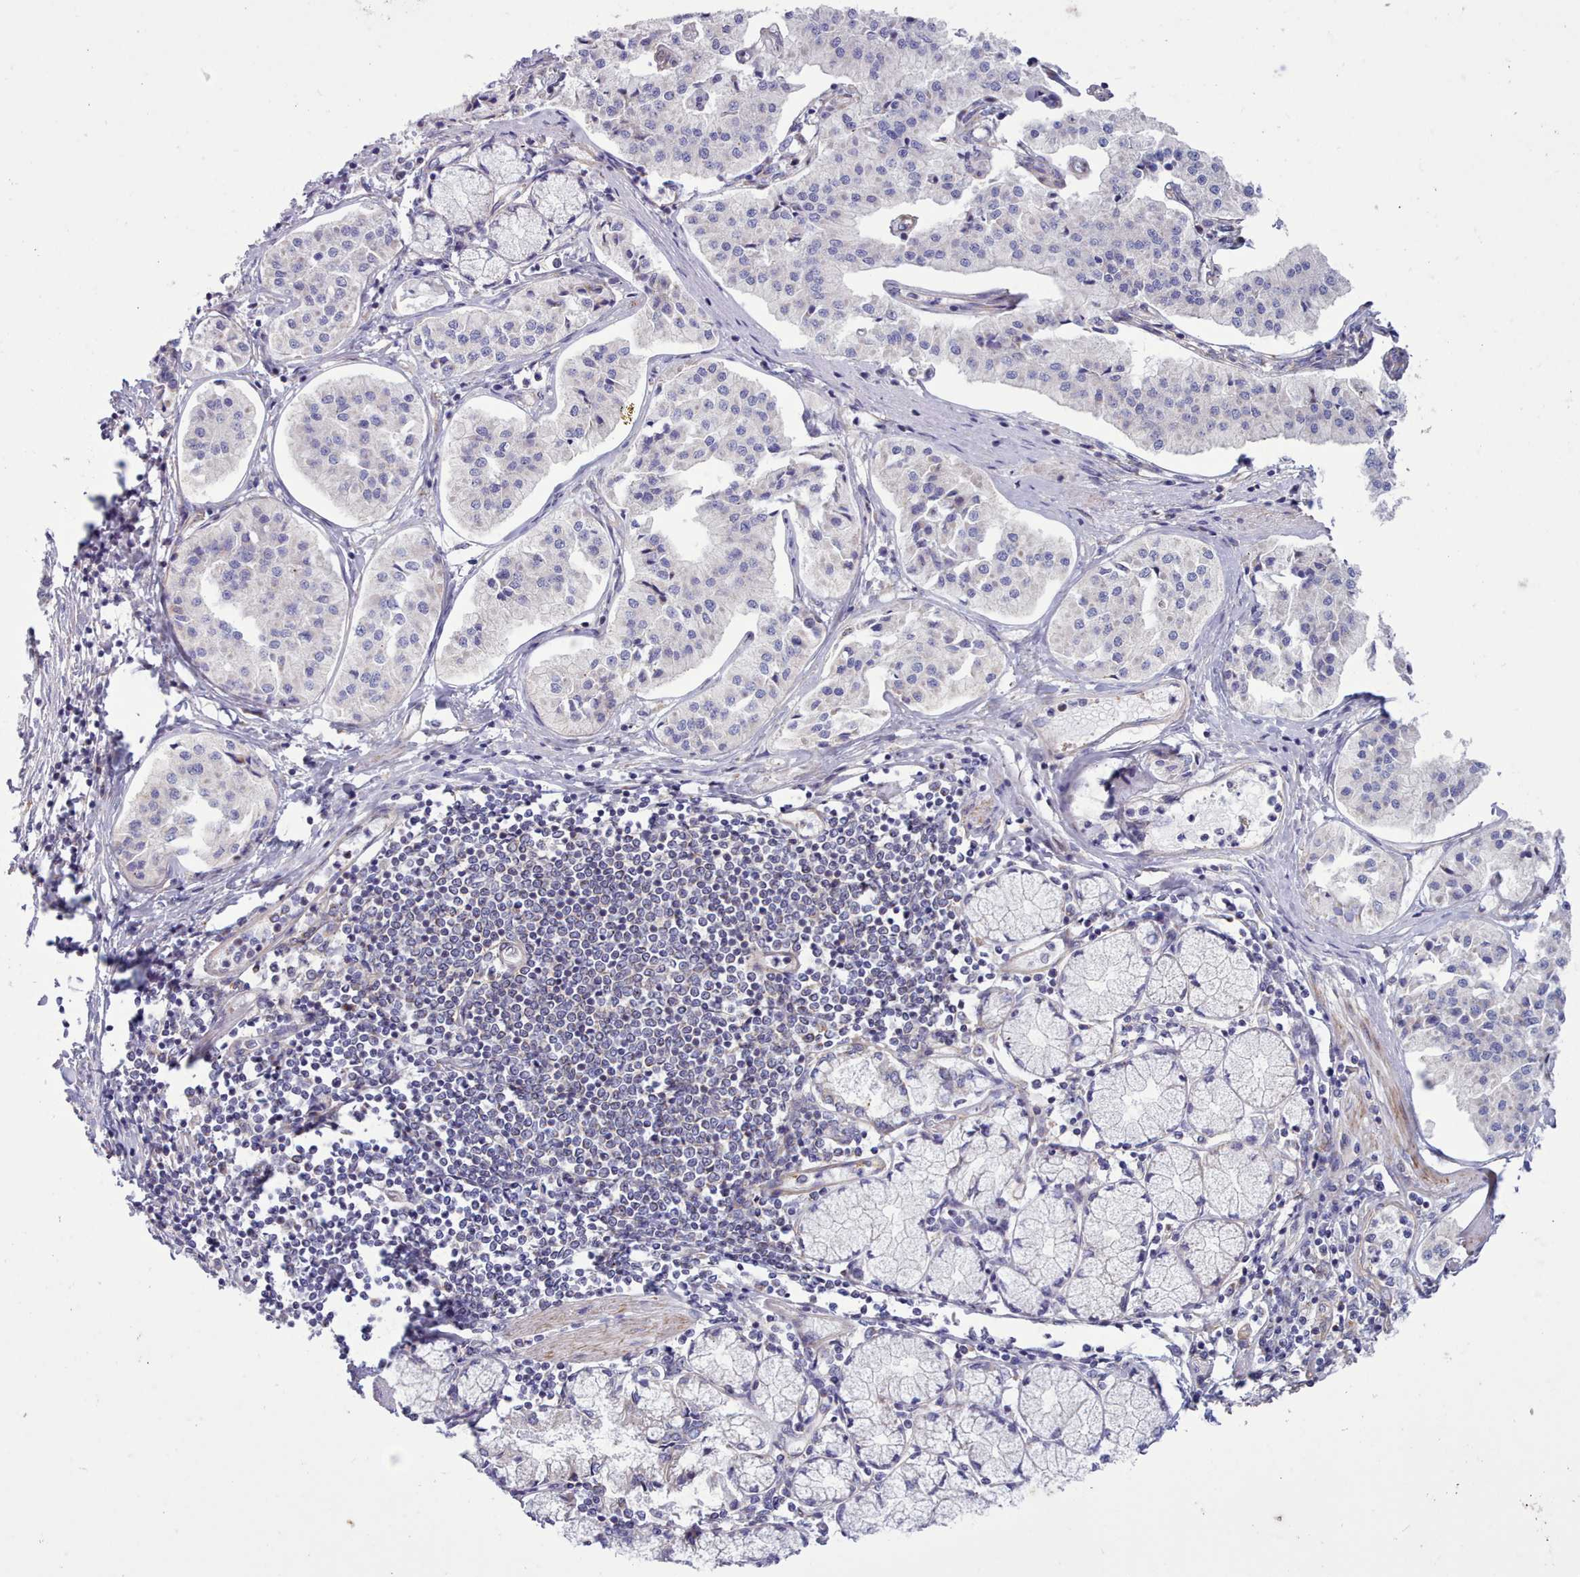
{"staining": {"intensity": "negative", "quantity": "none", "location": "none"}, "tissue": "pancreatic cancer", "cell_type": "Tumor cells", "image_type": "cancer", "snomed": [{"axis": "morphology", "description": "Adenocarcinoma, NOS"}, {"axis": "topography", "description": "Pancreas"}], "caption": "The immunohistochemistry (IHC) histopathology image has no significant expression in tumor cells of pancreatic cancer (adenocarcinoma) tissue.", "gene": "MRPL21", "patient": {"sex": "female", "age": 50}}